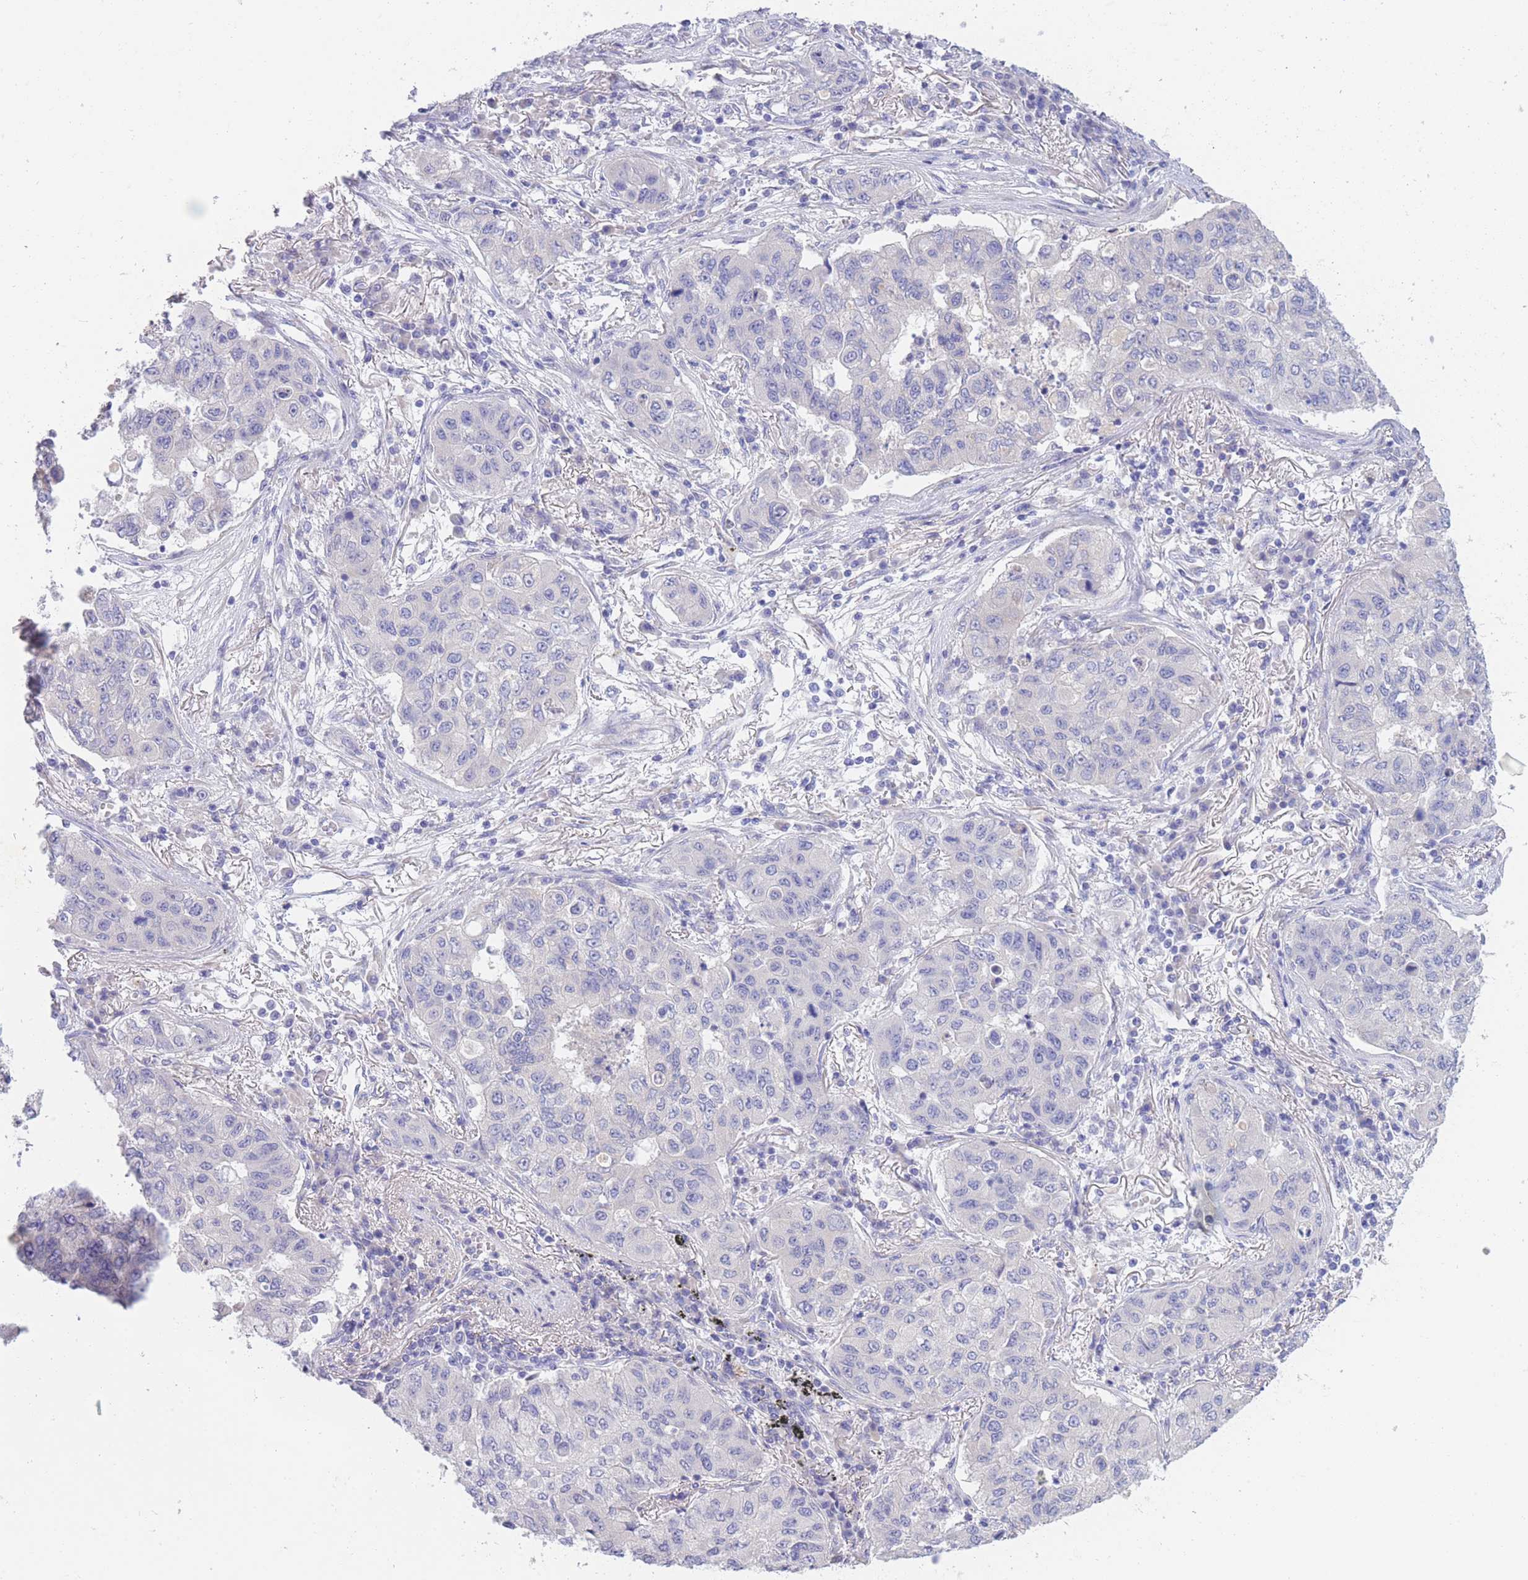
{"staining": {"intensity": "negative", "quantity": "none", "location": "none"}, "tissue": "lung cancer", "cell_type": "Tumor cells", "image_type": "cancer", "snomed": [{"axis": "morphology", "description": "Squamous cell carcinoma, NOS"}, {"axis": "topography", "description": "Lung"}], "caption": "Immunohistochemistry photomicrograph of human lung cancer stained for a protein (brown), which exhibits no positivity in tumor cells. (Stains: DAB immunohistochemistry with hematoxylin counter stain, Microscopy: brightfield microscopy at high magnification).", "gene": "PCDHB3", "patient": {"sex": "male", "age": 74}}